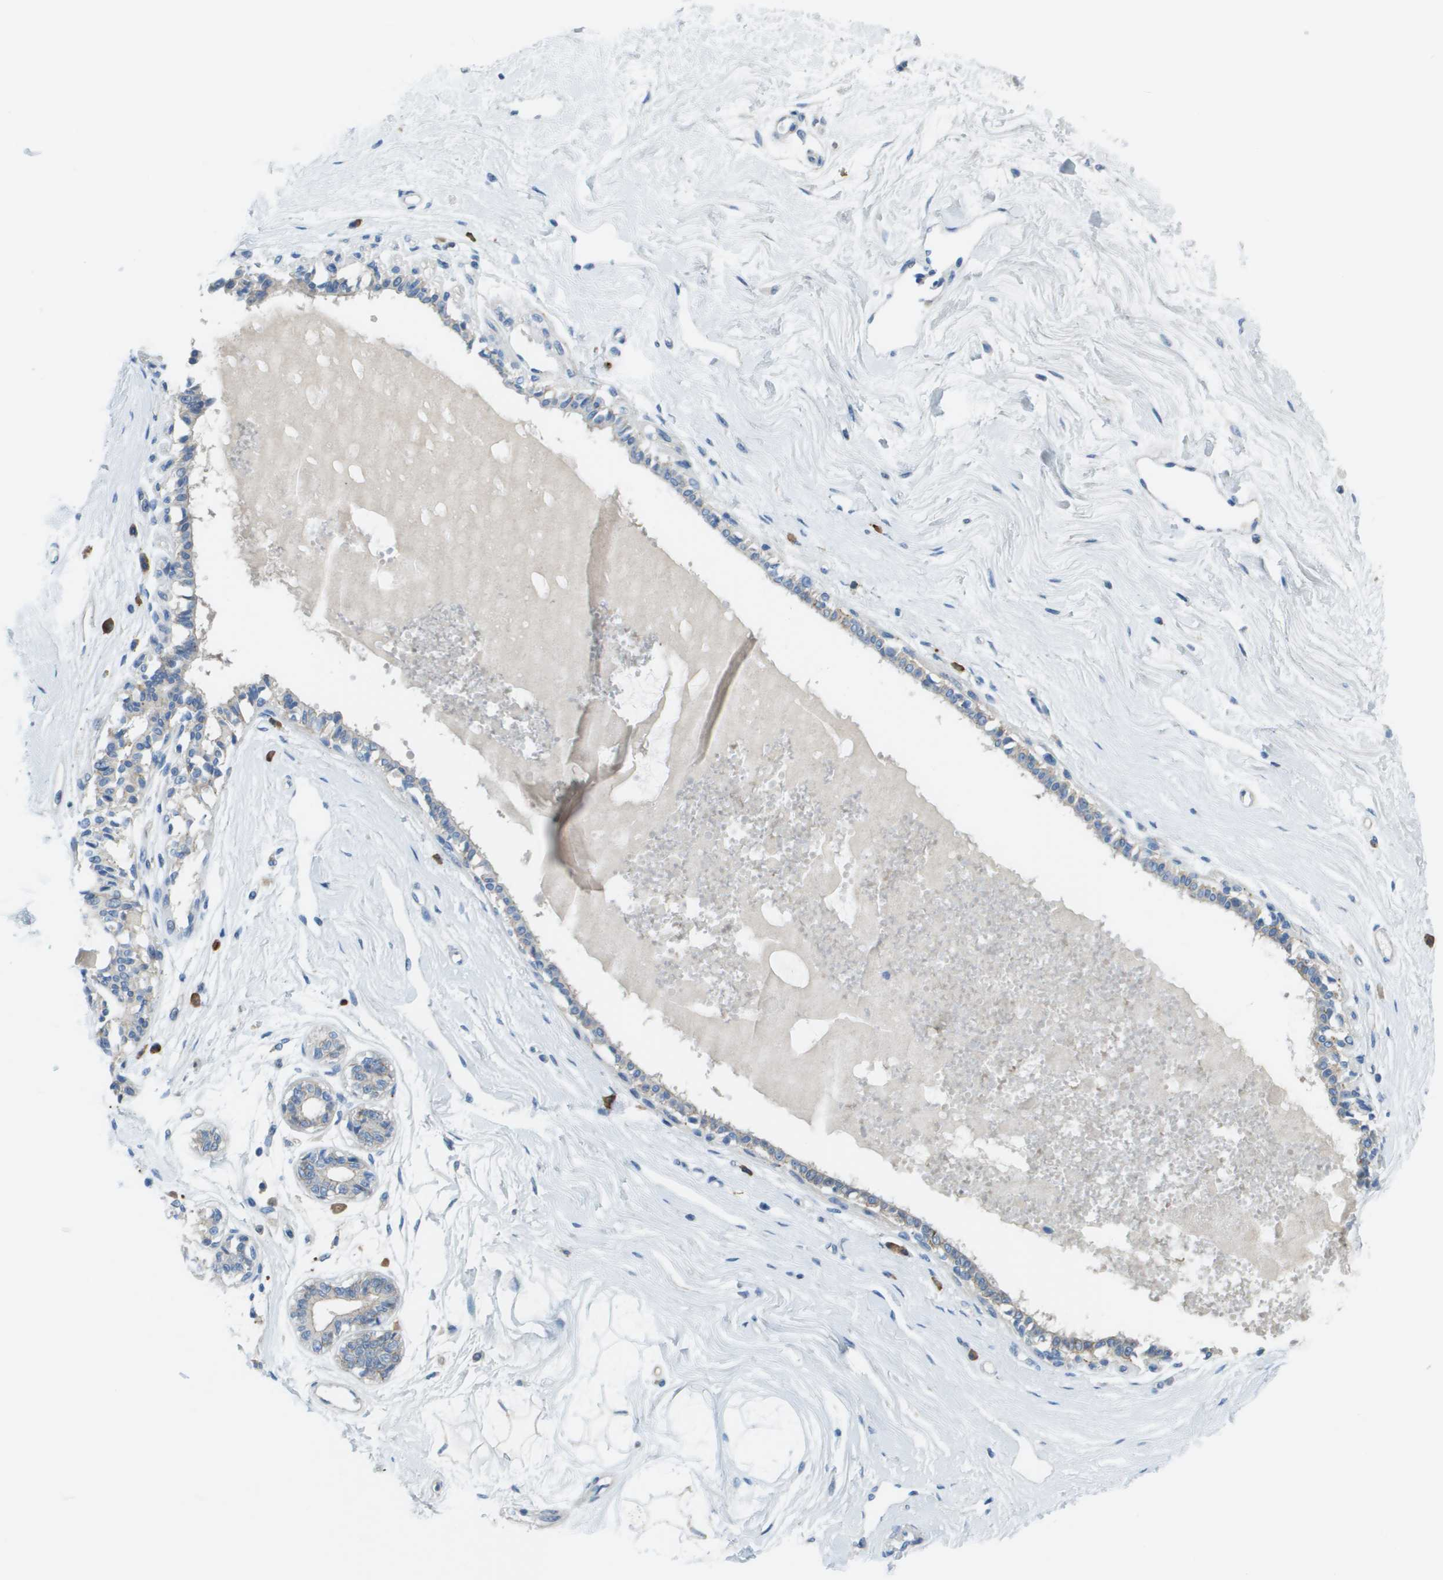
{"staining": {"intensity": "negative", "quantity": "none", "location": "none"}, "tissue": "breast", "cell_type": "Adipocytes", "image_type": "normal", "snomed": [{"axis": "morphology", "description": "Normal tissue, NOS"}, {"axis": "topography", "description": "Breast"}], "caption": "DAB (3,3'-diaminobenzidine) immunohistochemical staining of unremarkable breast exhibits no significant expression in adipocytes. (DAB immunohistochemistry (IHC) visualized using brightfield microscopy, high magnification).", "gene": "SDC1", "patient": {"sex": "female", "age": 45}}